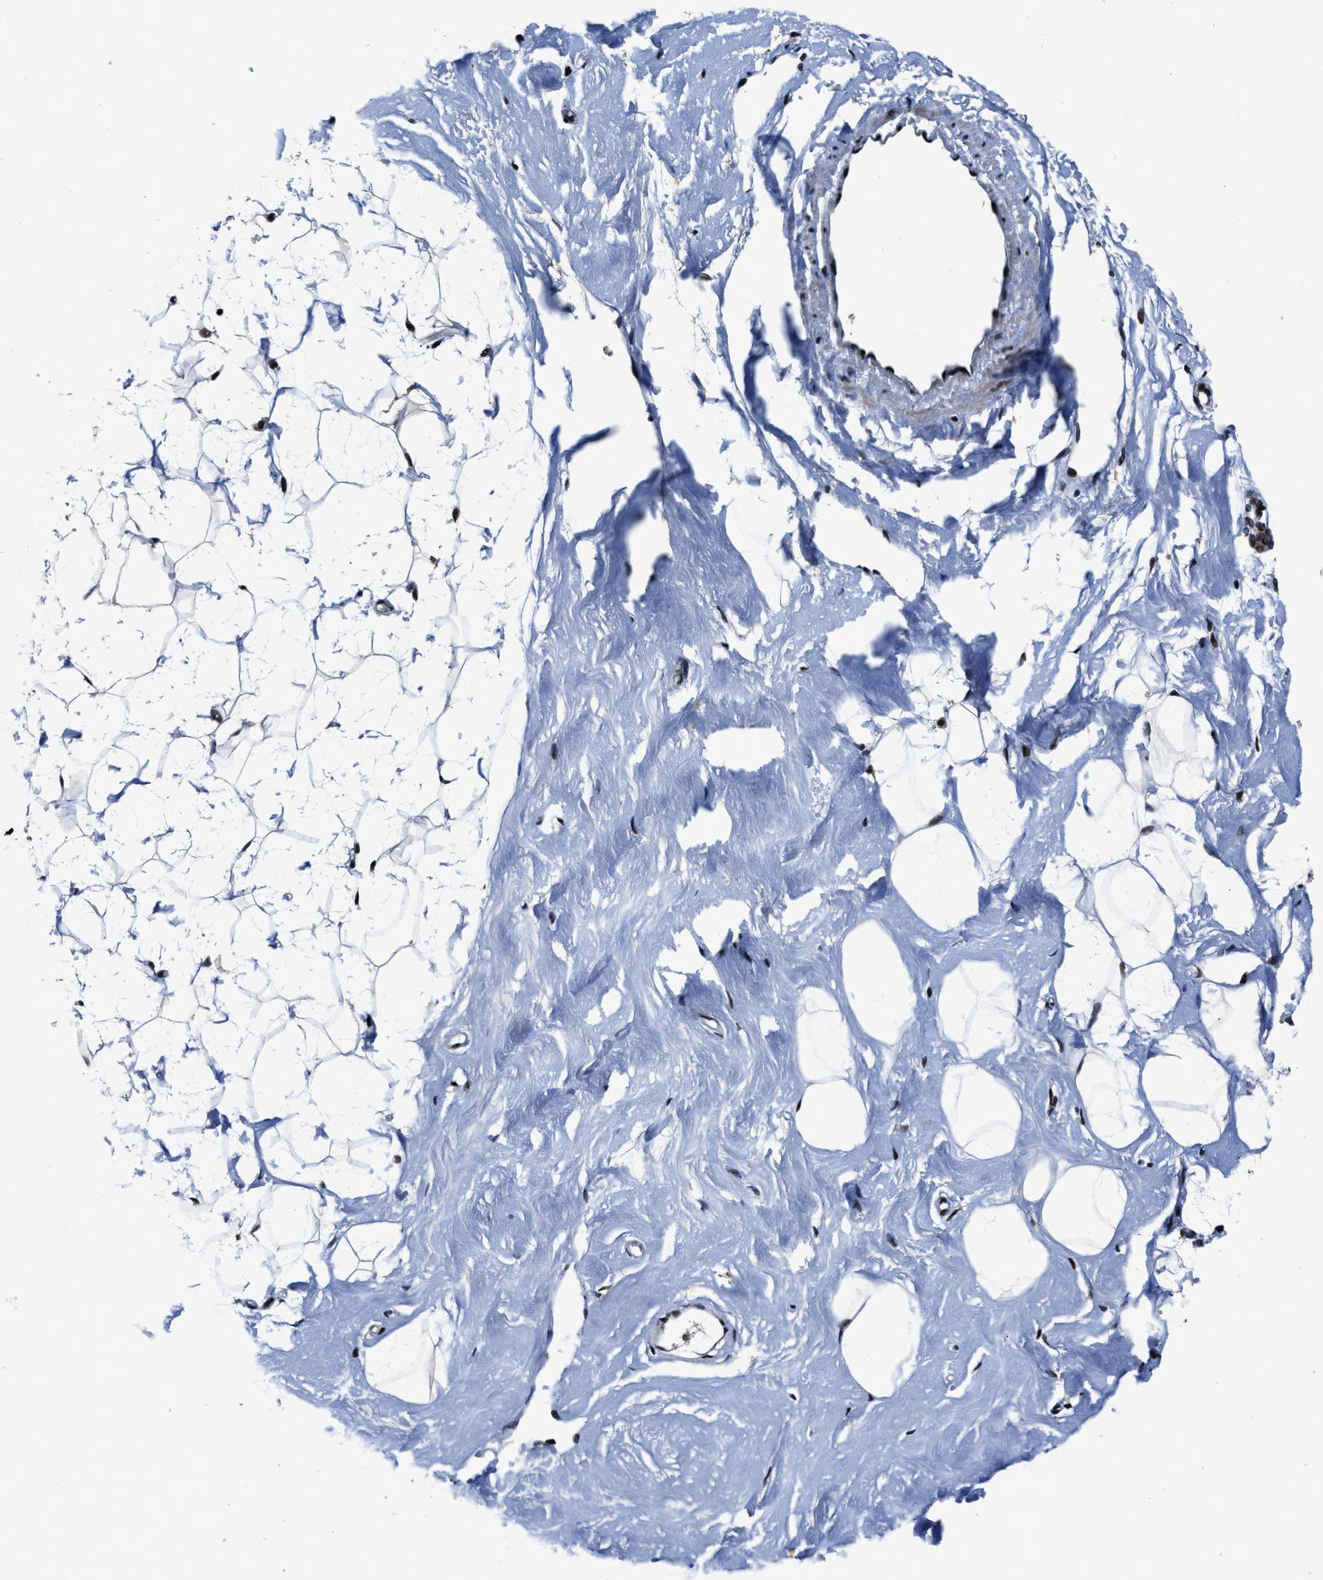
{"staining": {"intensity": "moderate", "quantity": "25%-75%", "location": "nuclear"}, "tissue": "breast", "cell_type": "Adipocytes", "image_type": "normal", "snomed": [{"axis": "morphology", "description": "Normal tissue, NOS"}, {"axis": "topography", "description": "Breast"}], "caption": "Human breast stained with a brown dye shows moderate nuclear positive expression in approximately 25%-75% of adipocytes.", "gene": "ZNF233", "patient": {"sex": "female", "age": 23}}